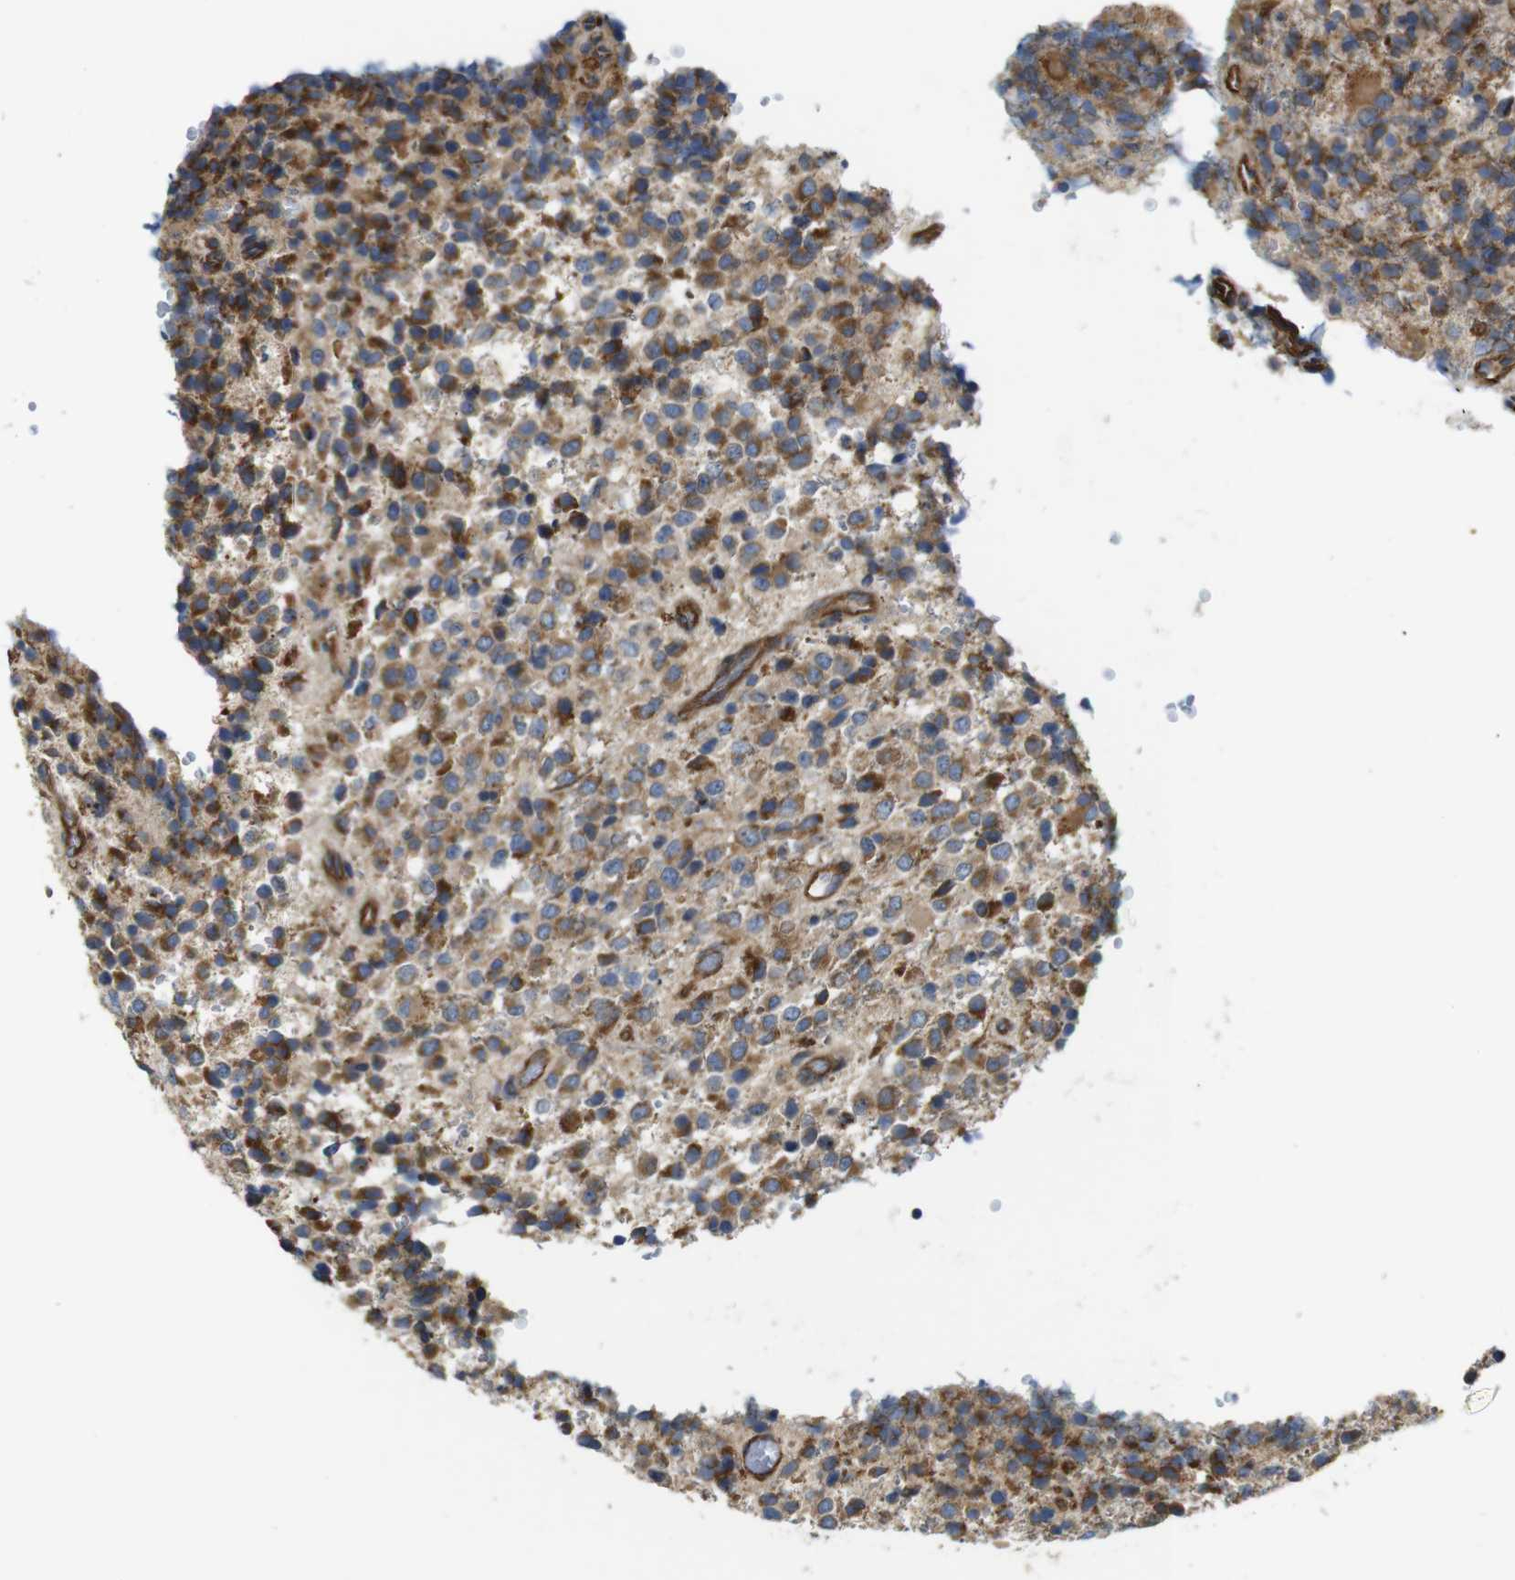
{"staining": {"intensity": "moderate", "quantity": ">75%", "location": "cytoplasmic/membranous"}, "tissue": "glioma", "cell_type": "Tumor cells", "image_type": "cancer", "snomed": [{"axis": "morphology", "description": "Glioma, malignant, High grade"}, {"axis": "topography", "description": "pancreas cauda"}], "caption": "Brown immunohistochemical staining in human glioma exhibits moderate cytoplasmic/membranous staining in about >75% of tumor cells.", "gene": "POMK", "patient": {"sex": "male", "age": 60}}